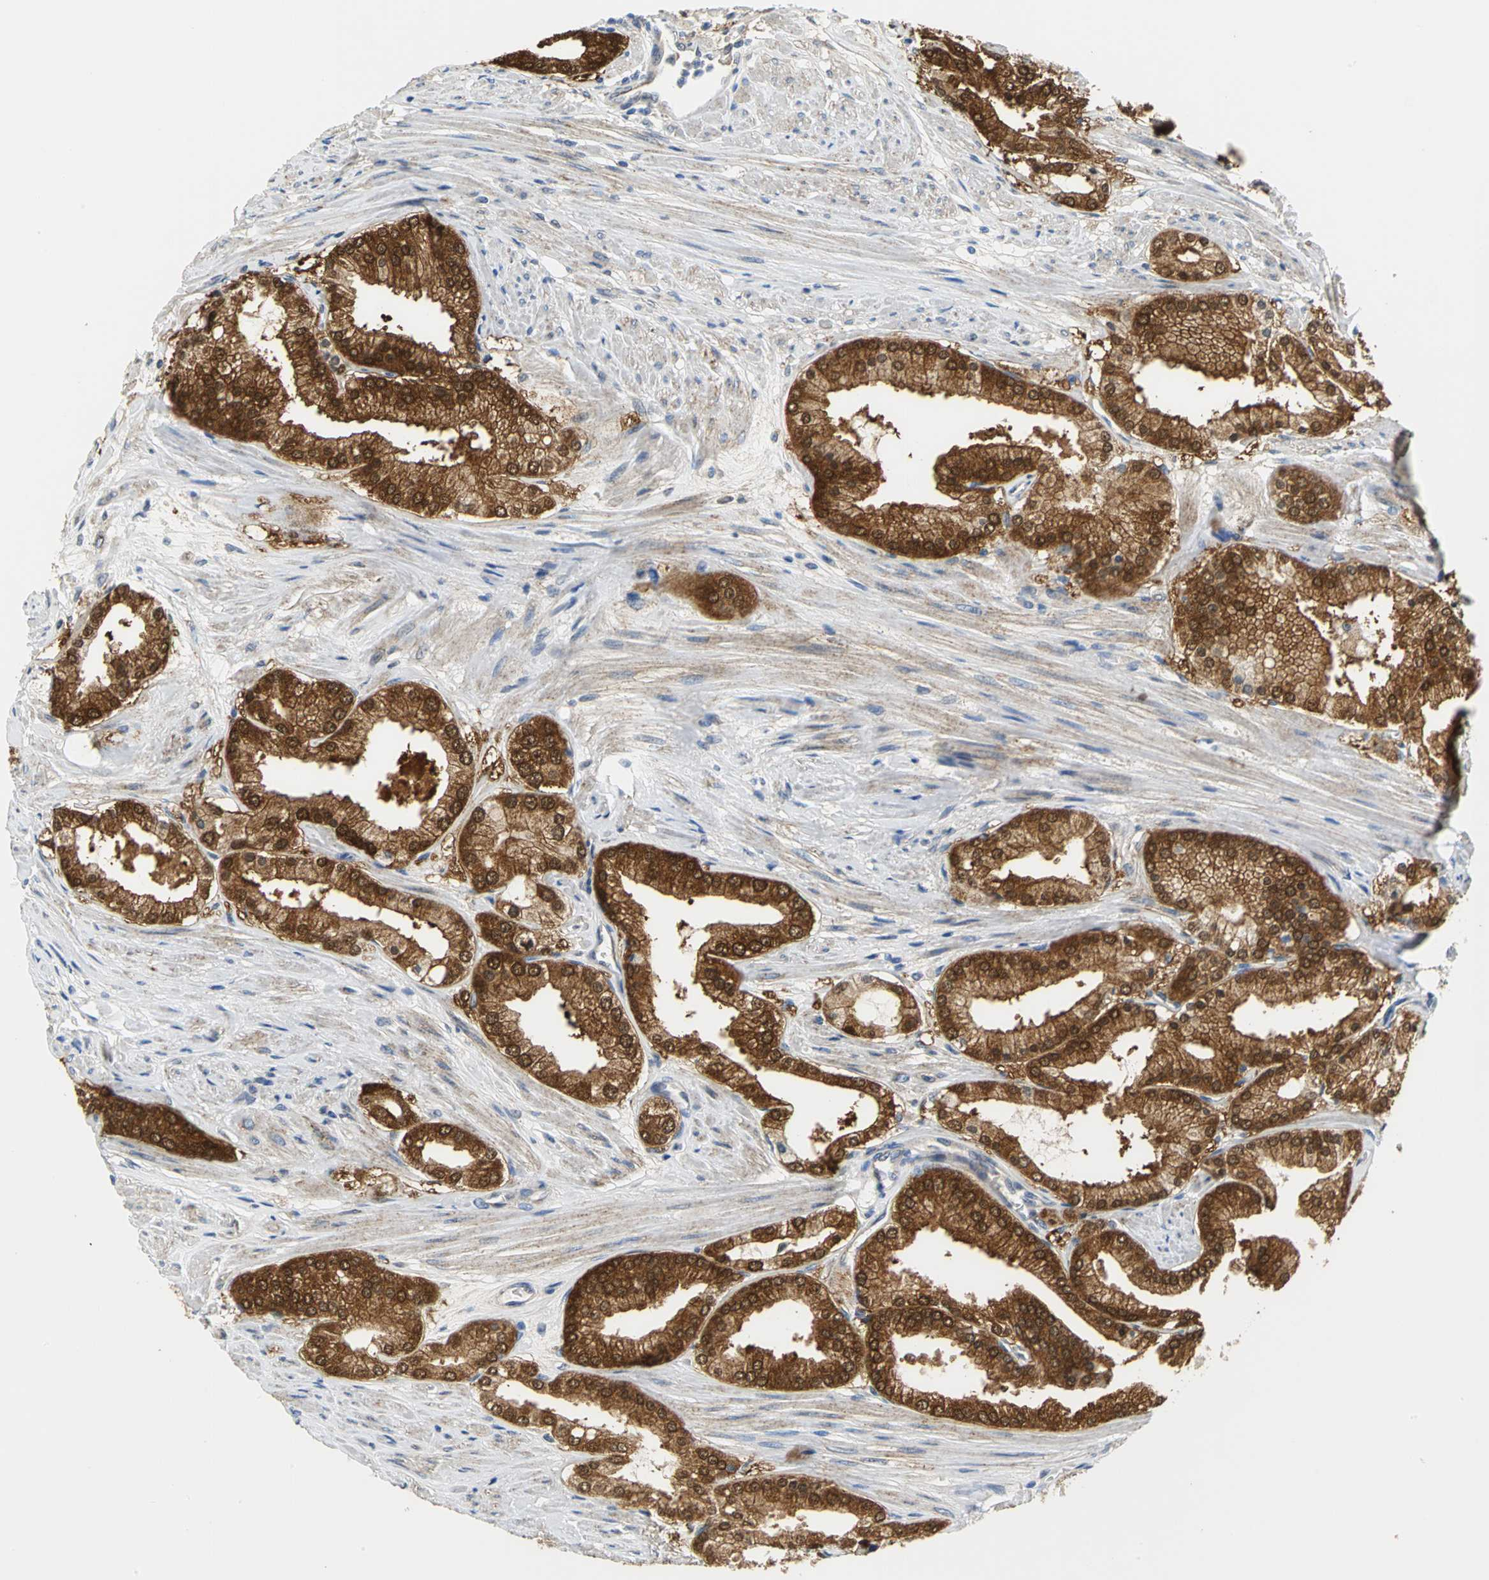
{"staining": {"intensity": "moderate", "quantity": ">75%", "location": "cytoplasmic/membranous"}, "tissue": "prostate cancer", "cell_type": "Tumor cells", "image_type": "cancer", "snomed": [{"axis": "morphology", "description": "Adenocarcinoma, High grade"}, {"axis": "topography", "description": "Prostate"}], "caption": "Adenocarcinoma (high-grade) (prostate) stained with IHC demonstrates moderate cytoplasmic/membranous staining in approximately >75% of tumor cells.", "gene": "PGM3", "patient": {"sex": "male", "age": 61}}